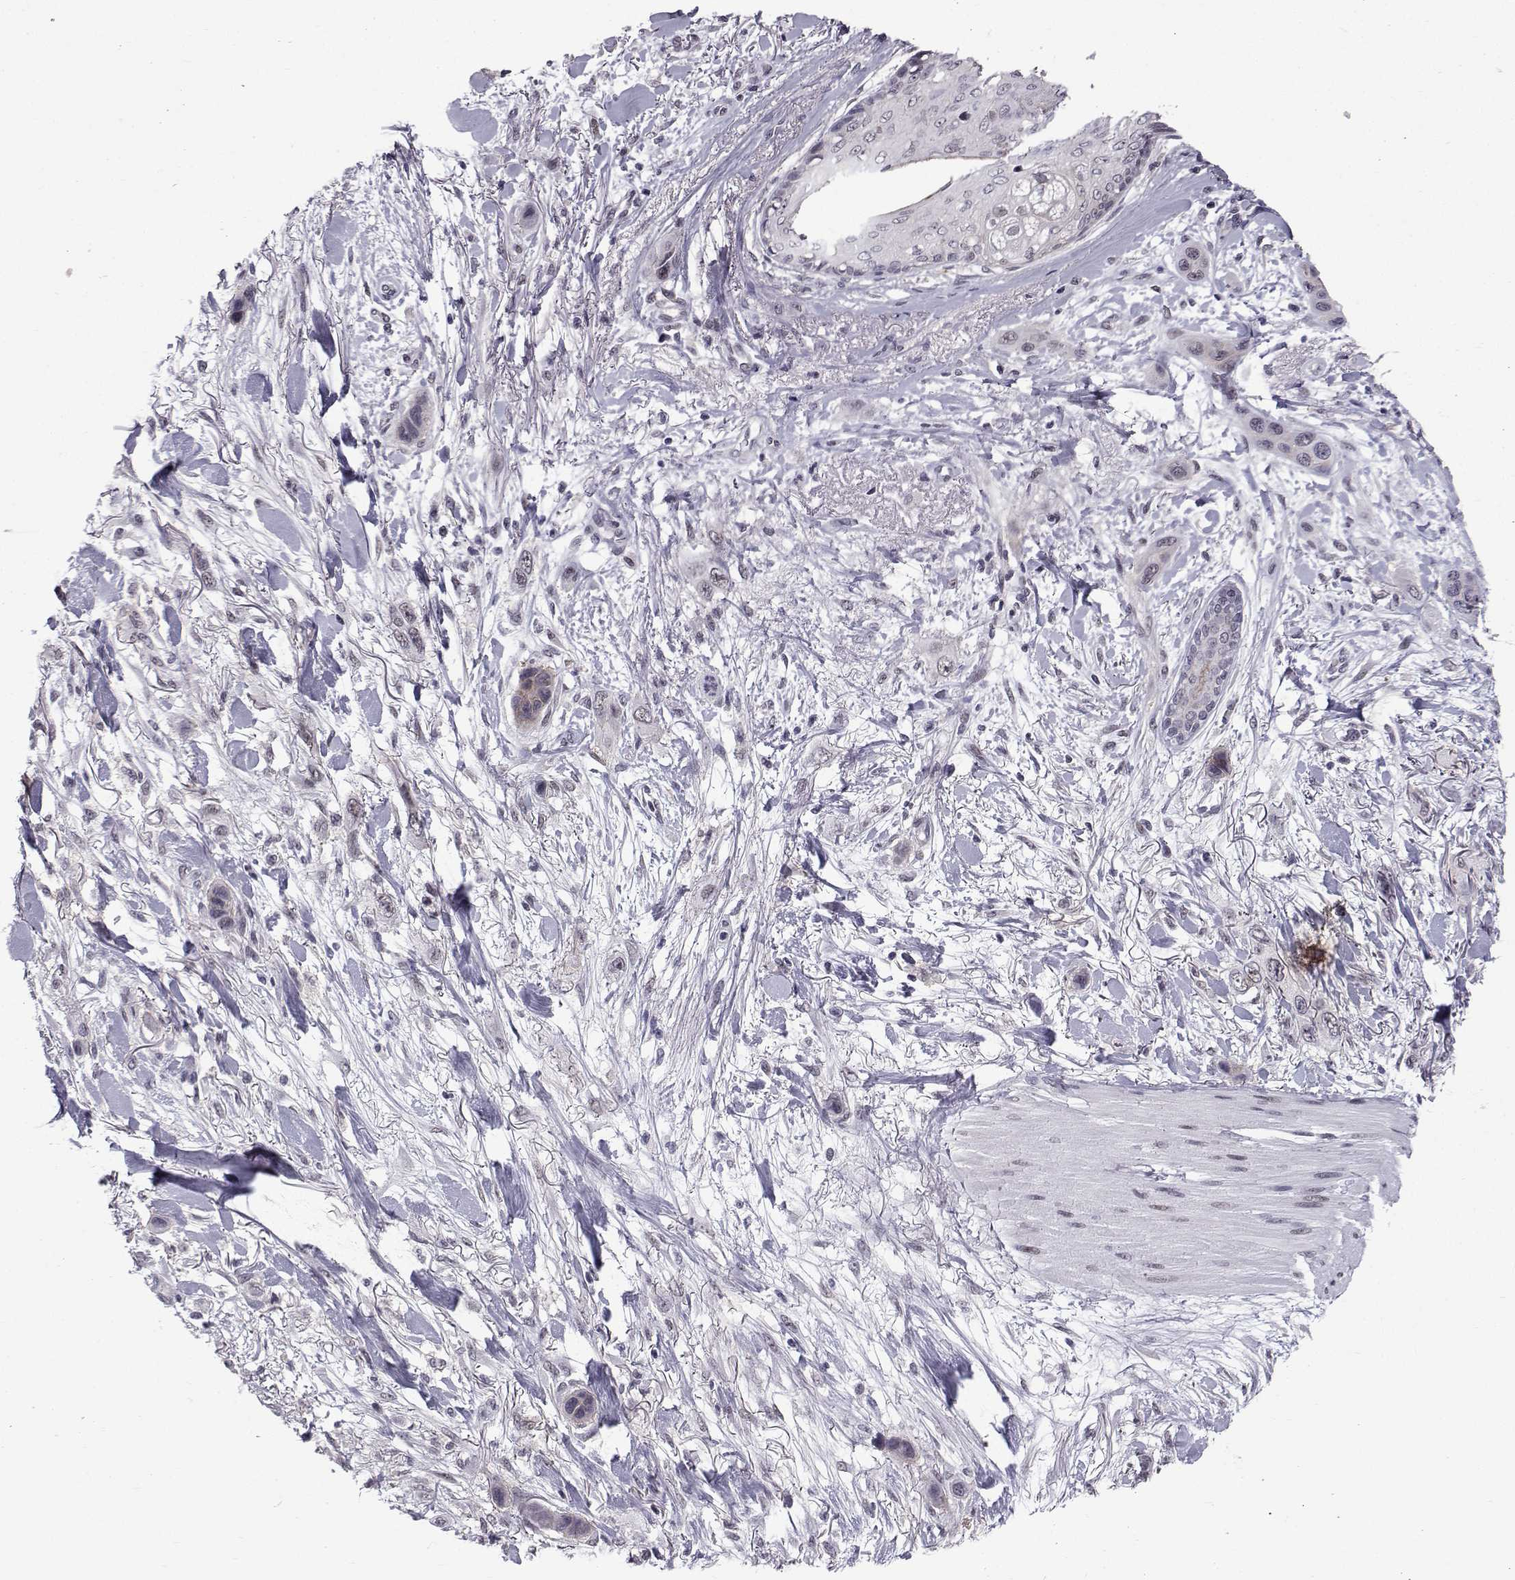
{"staining": {"intensity": "weak", "quantity": "<25%", "location": "nuclear"}, "tissue": "skin cancer", "cell_type": "Tumor cells", "image_type": "cancer", "snomed": [{"axis": "morphology", "description": "Squamous cell carcinoma, NOS"}, {"axis": "topography", "description": "Skin"}], "caption": "The immunohistochemistry image has no significant positivity in tumor cells of skin cancer (squamous cell carcinoma) tissue.", "gene": "RBM24", "patient": {"sex": "male", "age": 79}}